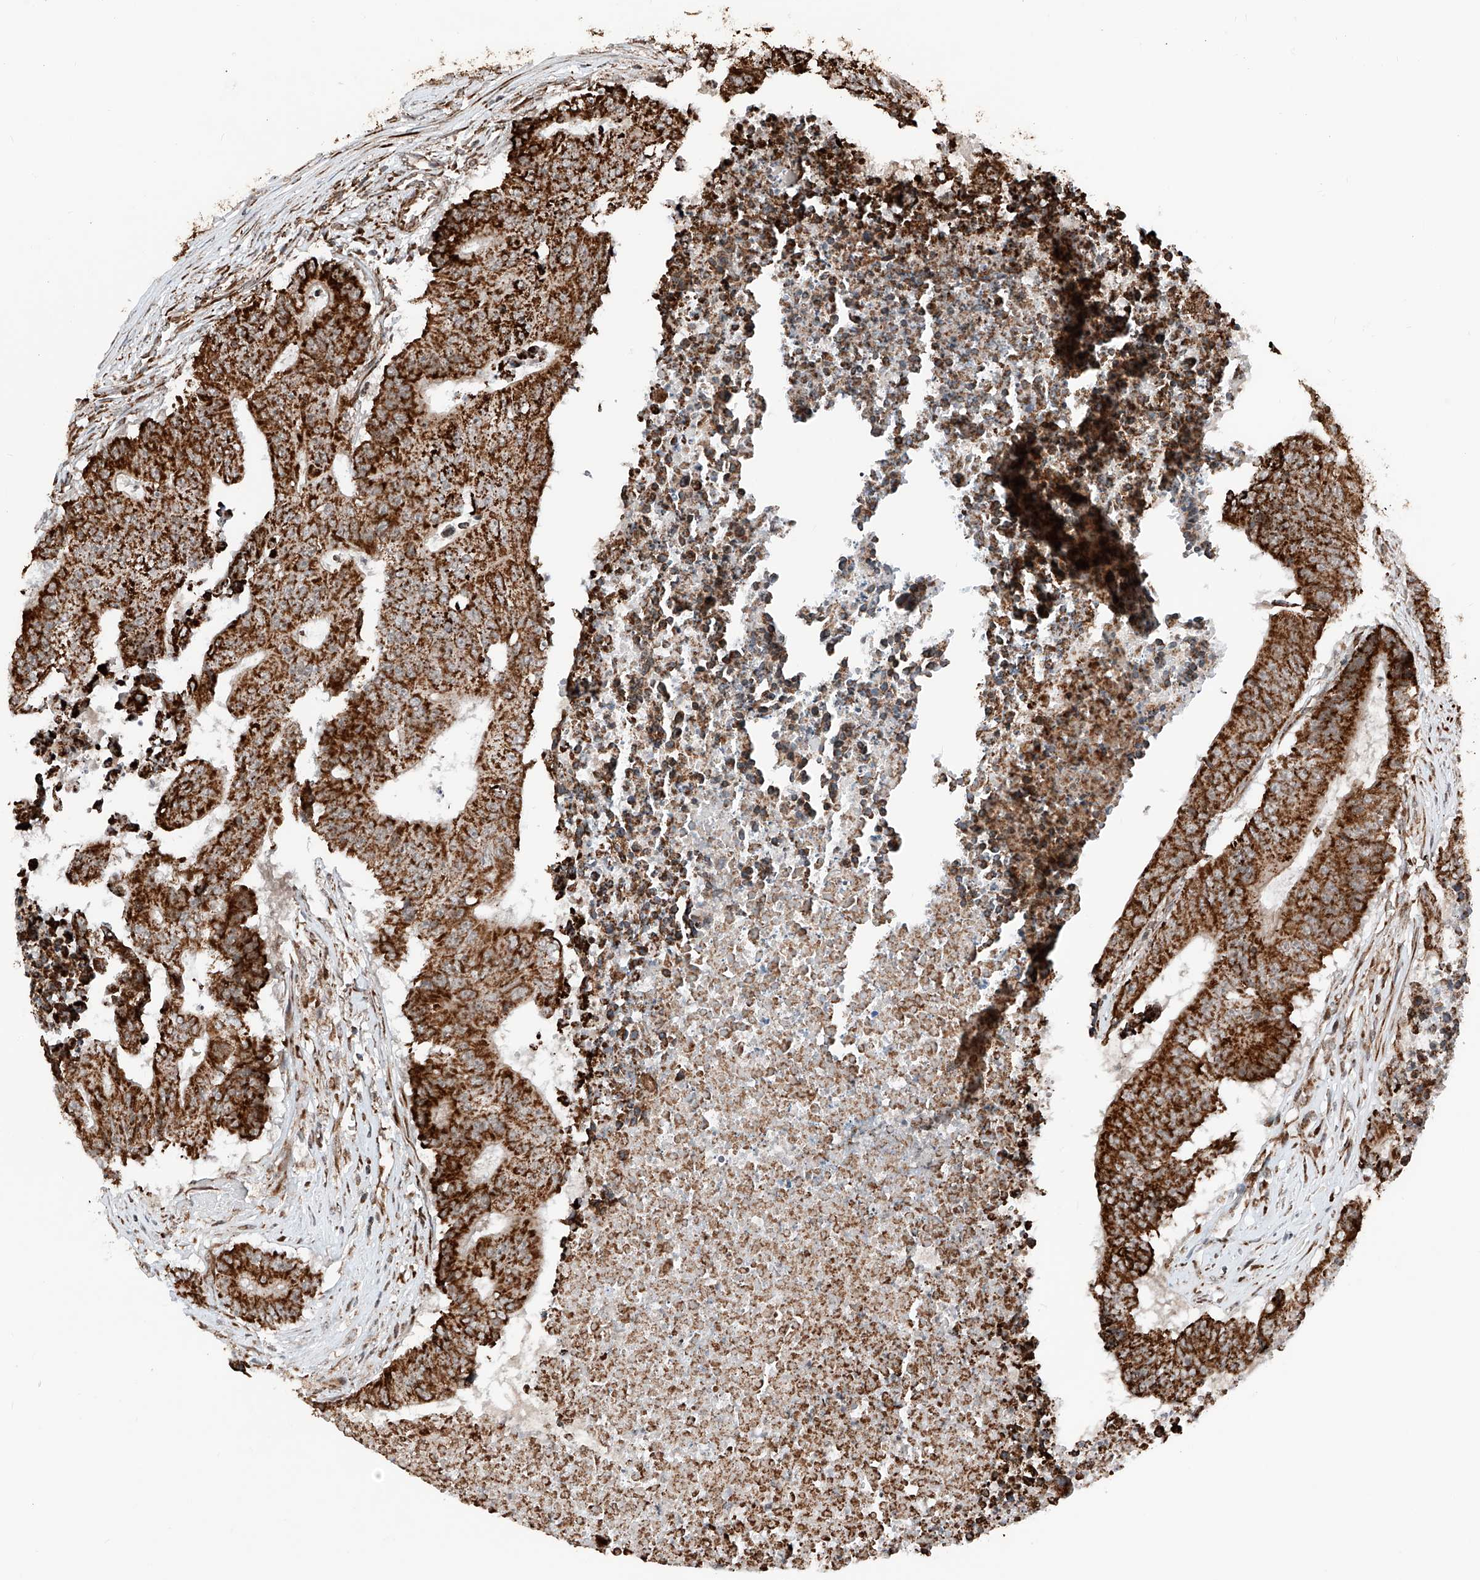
{"staining": {"intensity": "strong", "quantity": ">75%", "location": "cytoplasmic/membranous"}, "tissue": "colorectal cancer", "cell_type": "Tumor cells", "image_type": "cancer", "snomed": [{"axis": "morphology", "description": "Adenocarcinoma, NOS"}, {"axis": "topography", "description": "Colon"}], "caption": "Colorectal cancer (adenocarcinoma) was stained to show a protein in brown. There is high levels of strong cytoplasmic/membranous positivity in about >75% of tumor cells.", "gene": "ZSCAN29", "patient": {"sex": "male", "age": 87}}